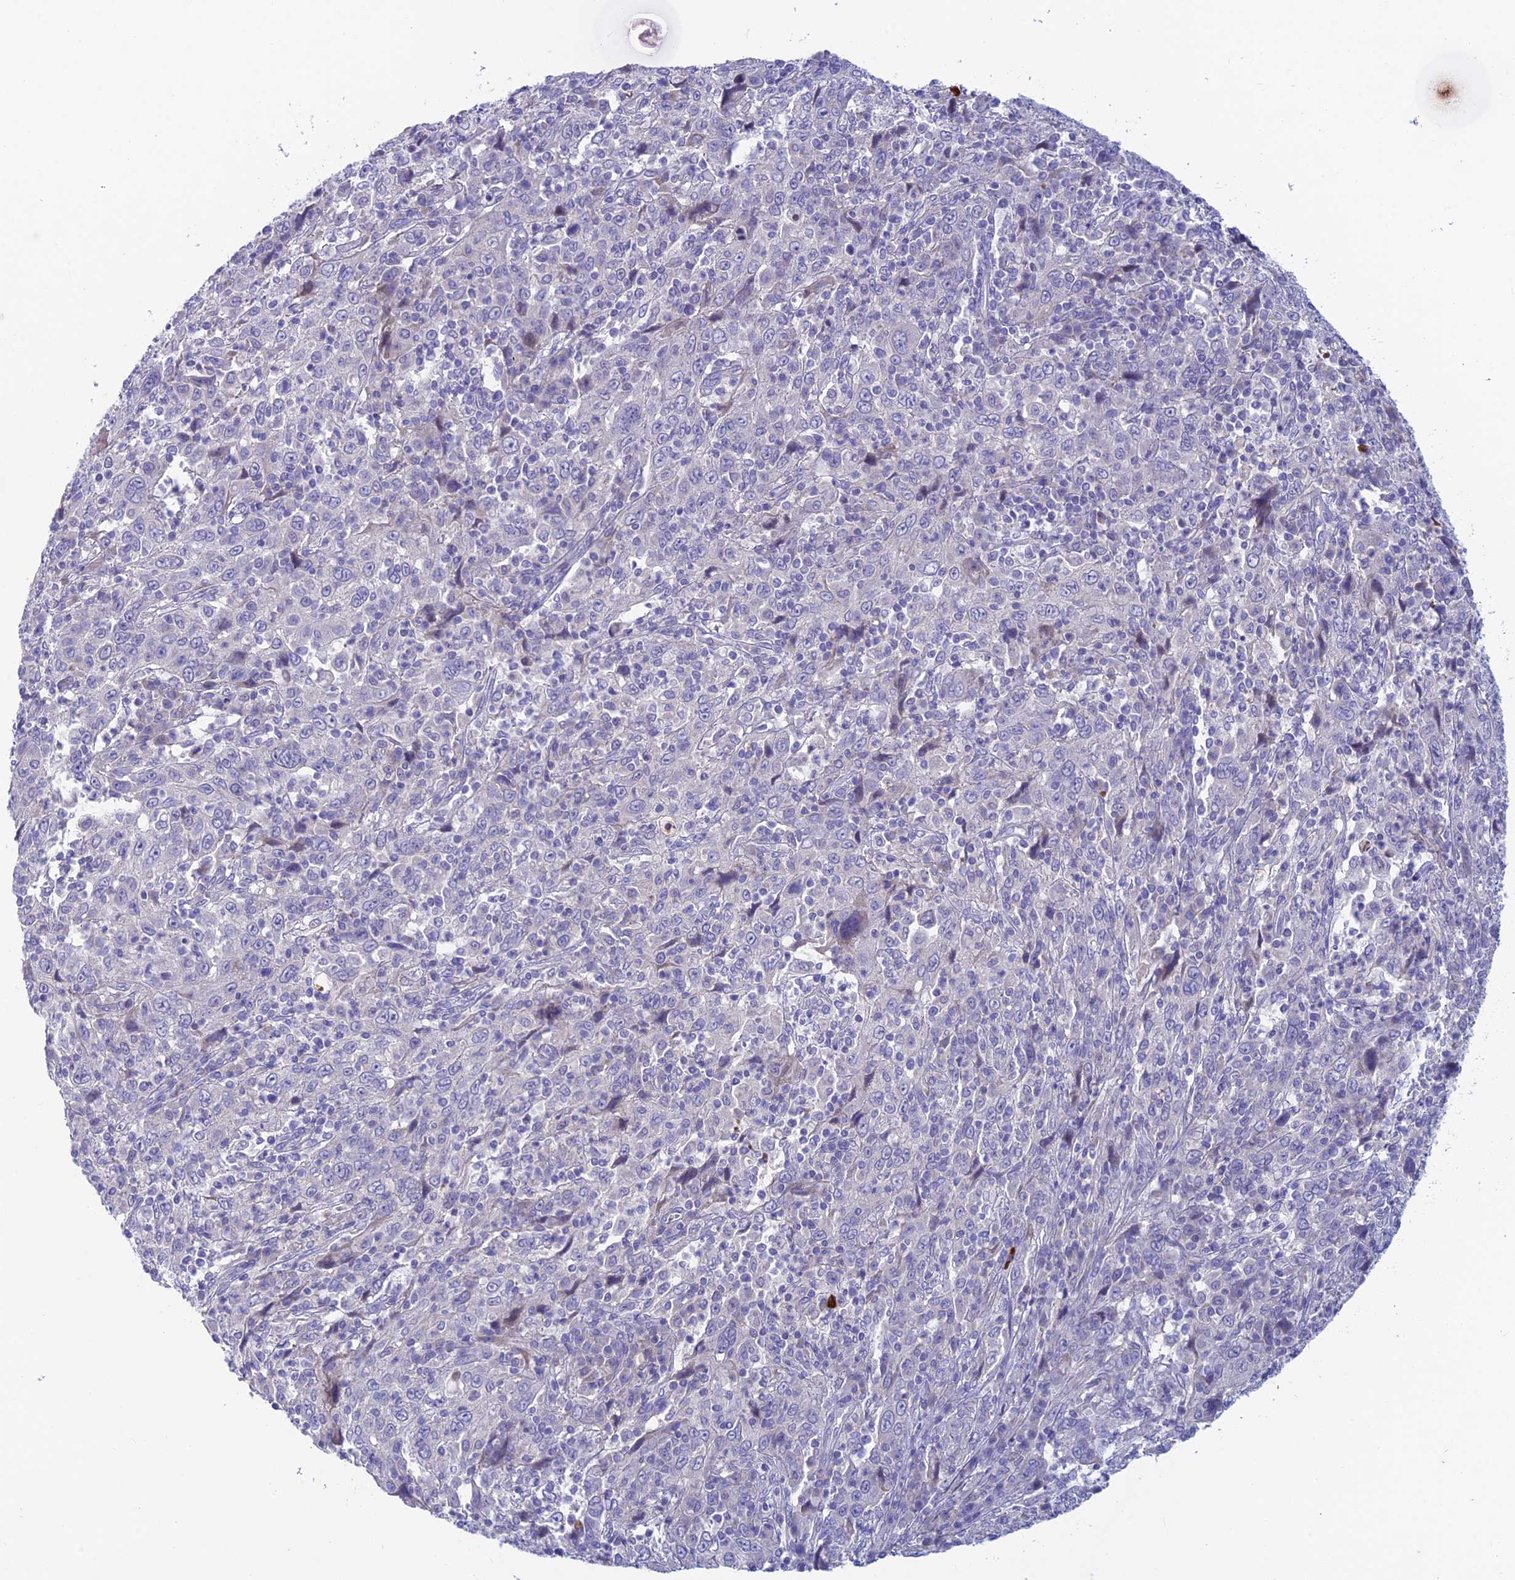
{"staining": {"intensity": "negative", "quantity": "none", "location": "none"}, "tissue": "cervical cancer", "cell_type": "Tumor cells", "image_type": "cancer", "snomed": [{"axis": "morphology", "description": "Squamous cell carcinoma, NOS"}, {"axis": "topography", "description": "Cervix"}], "caption": "A micrograph of human cervical cancer (squamous cell carcinoma) is negative for staining in tumor cells.", "gene": "XPO7", "patient": {"sex": "female", "age": 46}}